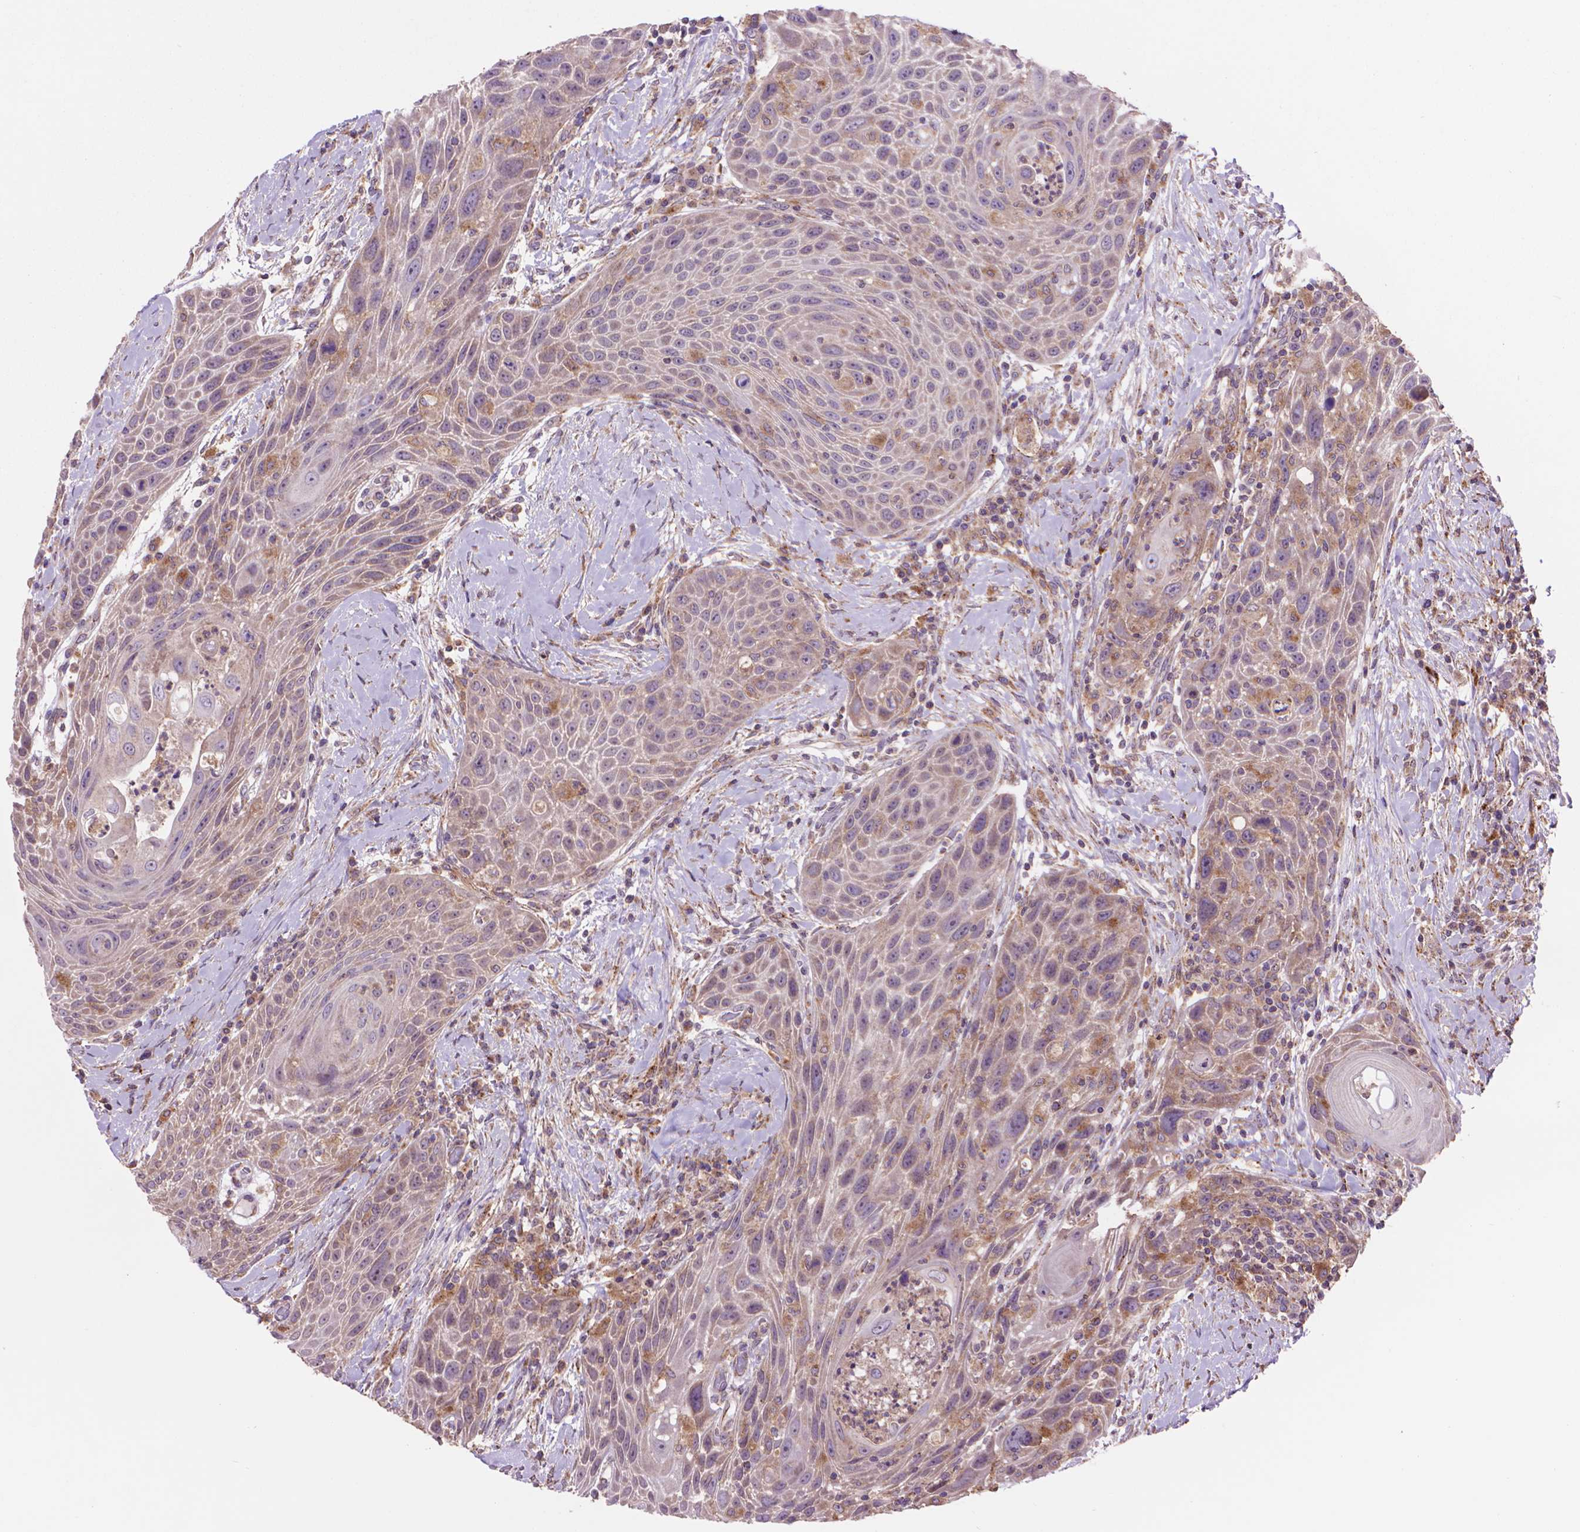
{"staining": {"intensity": "weak", "quantity": "25%-75%", "location": "cytoplasmic/membranous"}, "tissue": "head and neck cancer", "cell_type": "Tumor cells", "image_type": "cancer", "snomed": [{"axis": "morphology", "description": "Squamous cell carcinoma, NOS"}, {"axis": "topography", "description": "Head-Neck"}], "caption": "Immunohistochemical staining of head and neck squamous cell carcinoma displays weak cytoplasmic/membranous protein staining in about 25%-75% of tumor cells. (DAB (3,3'-diaminobenzidine) IHC with brightfield microscopy, high magnification).", "gene": "GLB1", "patient": {"sex": "male", "age": 69}}